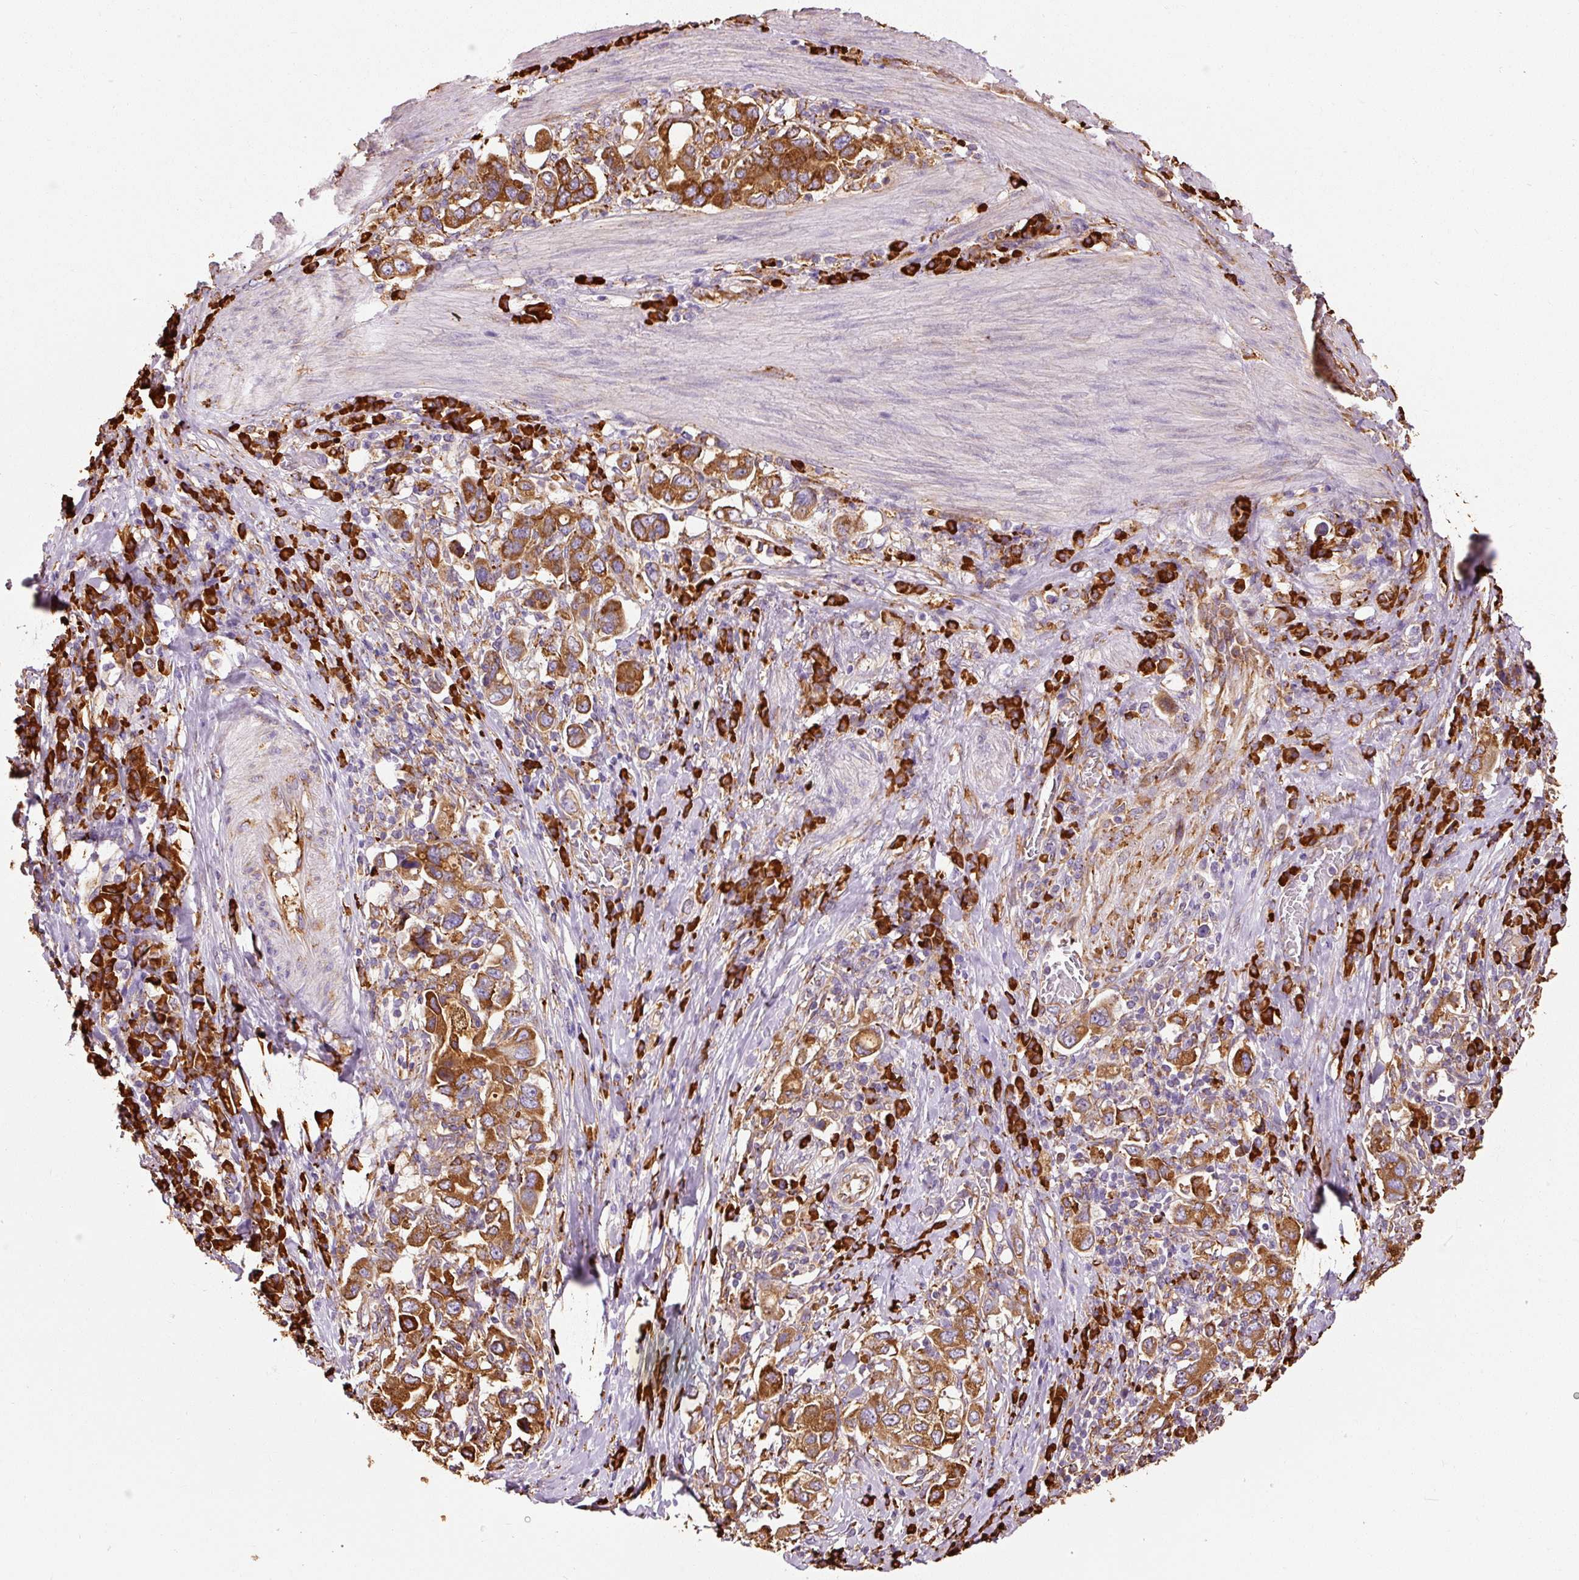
{"staining": {"intensity": "strong", "quantity": ">75%", "location": "cytoplasmic/membranous"}, "tissue": "stomach cancer", "cell_type": "Tumor cells", "image_type": "cancer", "snomed": [{"axis": "morphology", "description": "Adenocarcinoma, NOS"}, {"axis": "topography", "description": "Stomach, upper"}, {"axis": "topography", "description": "Stomach"}], "caption": "Protein expression analysis of stomach adenocarcinoma exhibits strong cytoplasmic/membranous positivity in approximately >75% of tumor cells.", "gene": "KLC1", "patient": {"sex": "male", "age": 62}}